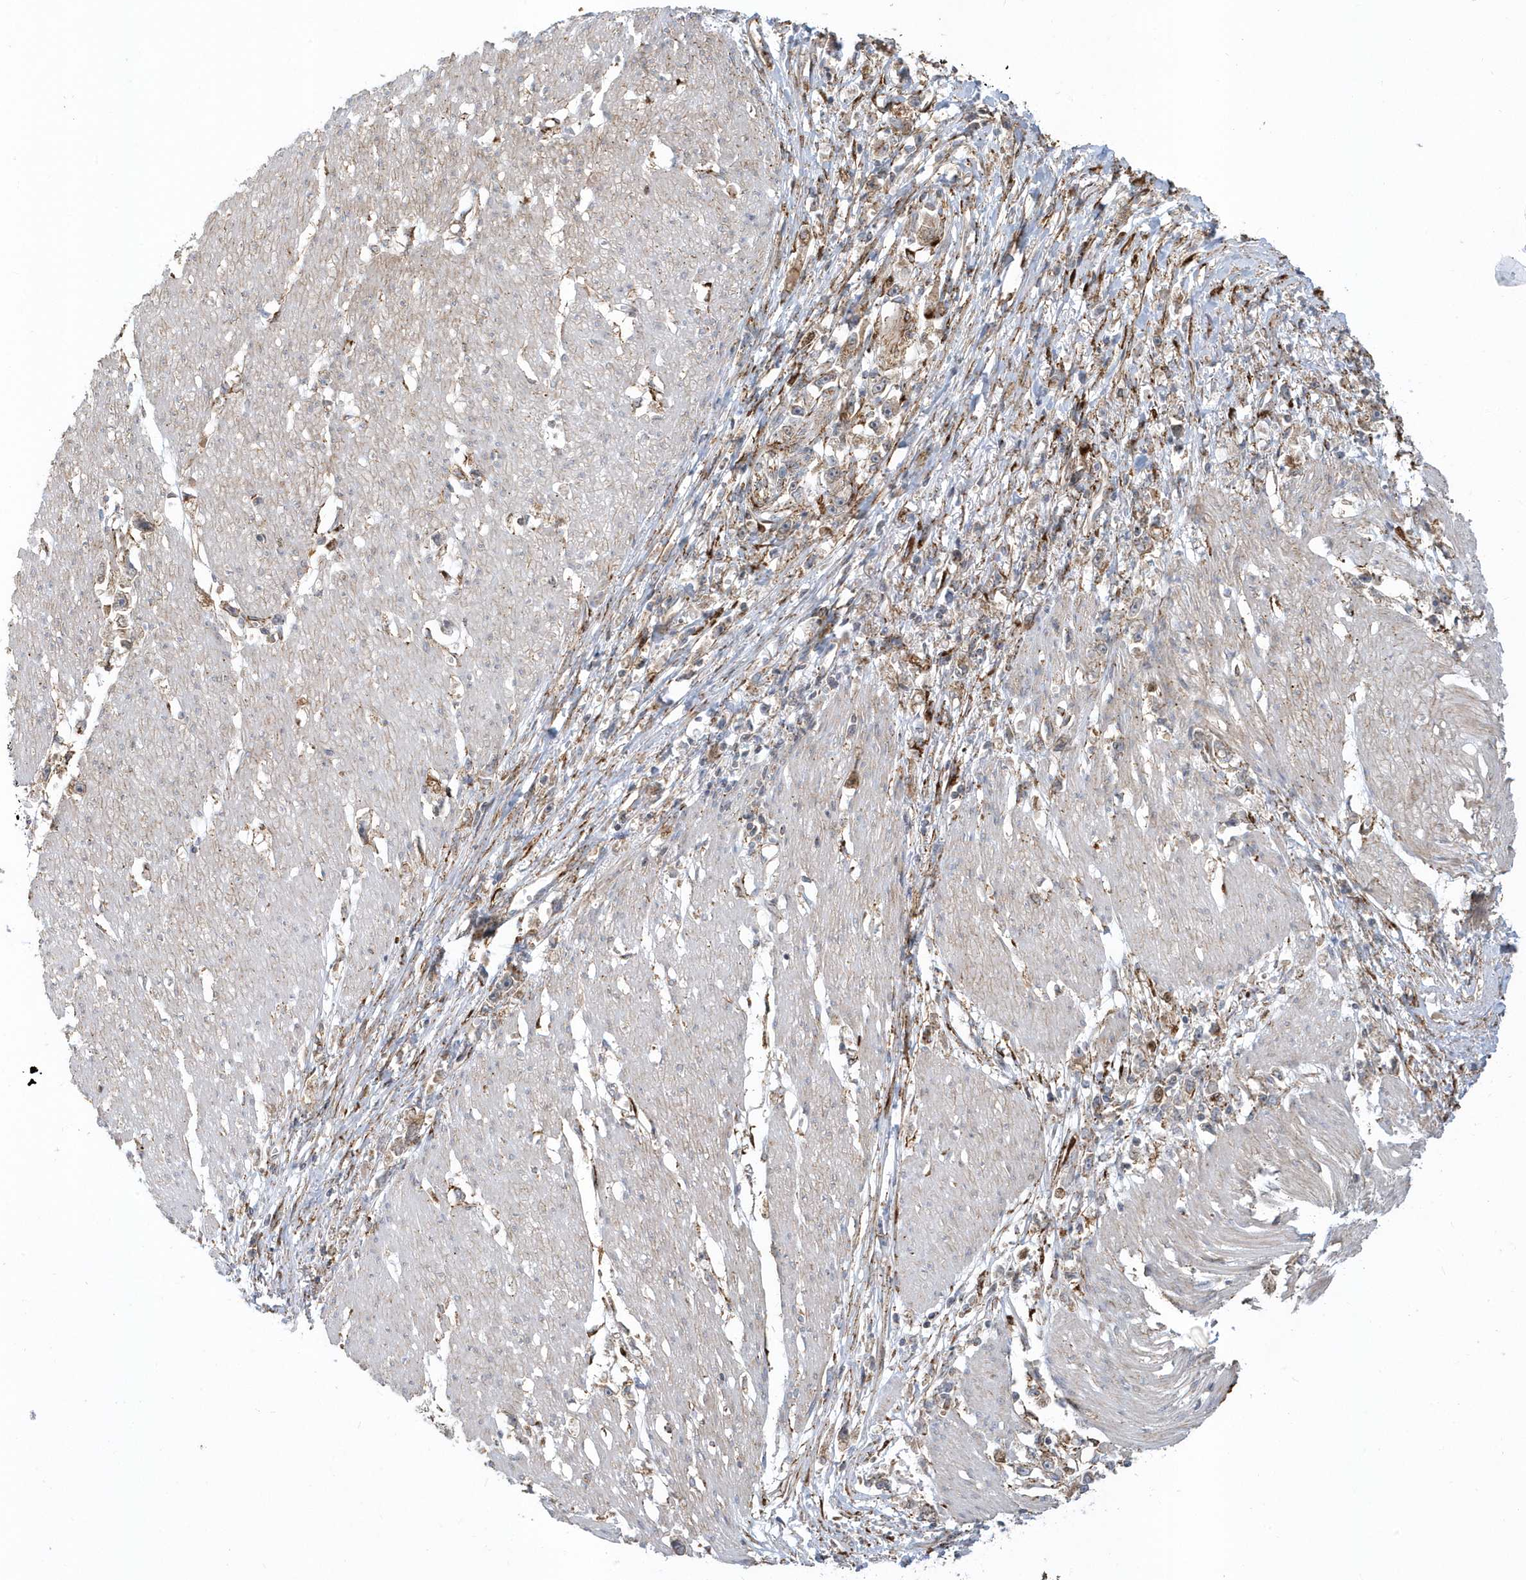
{"staining": {"intensity": "weak", "quantity": ">75%", "location": "cytoplasmic/membranous"}, "tissue": "stomach cancer", "cell_type": "Tumor cells", "image_type": "cancer", "snomed": [{"axis": "morphology", "description": "Adenocarcinoma, NOS"}, {"axis": "topography", "description": "Stomach"}], "caption": "A micrograph showing weak cytoplasmic/membranous positivity in about >75% of tumor cells in stomach cancer, as visualized by brown immunohistochemical staining.", "gene": "HRH4", "patient": {"sex": "female", "age": 59}}